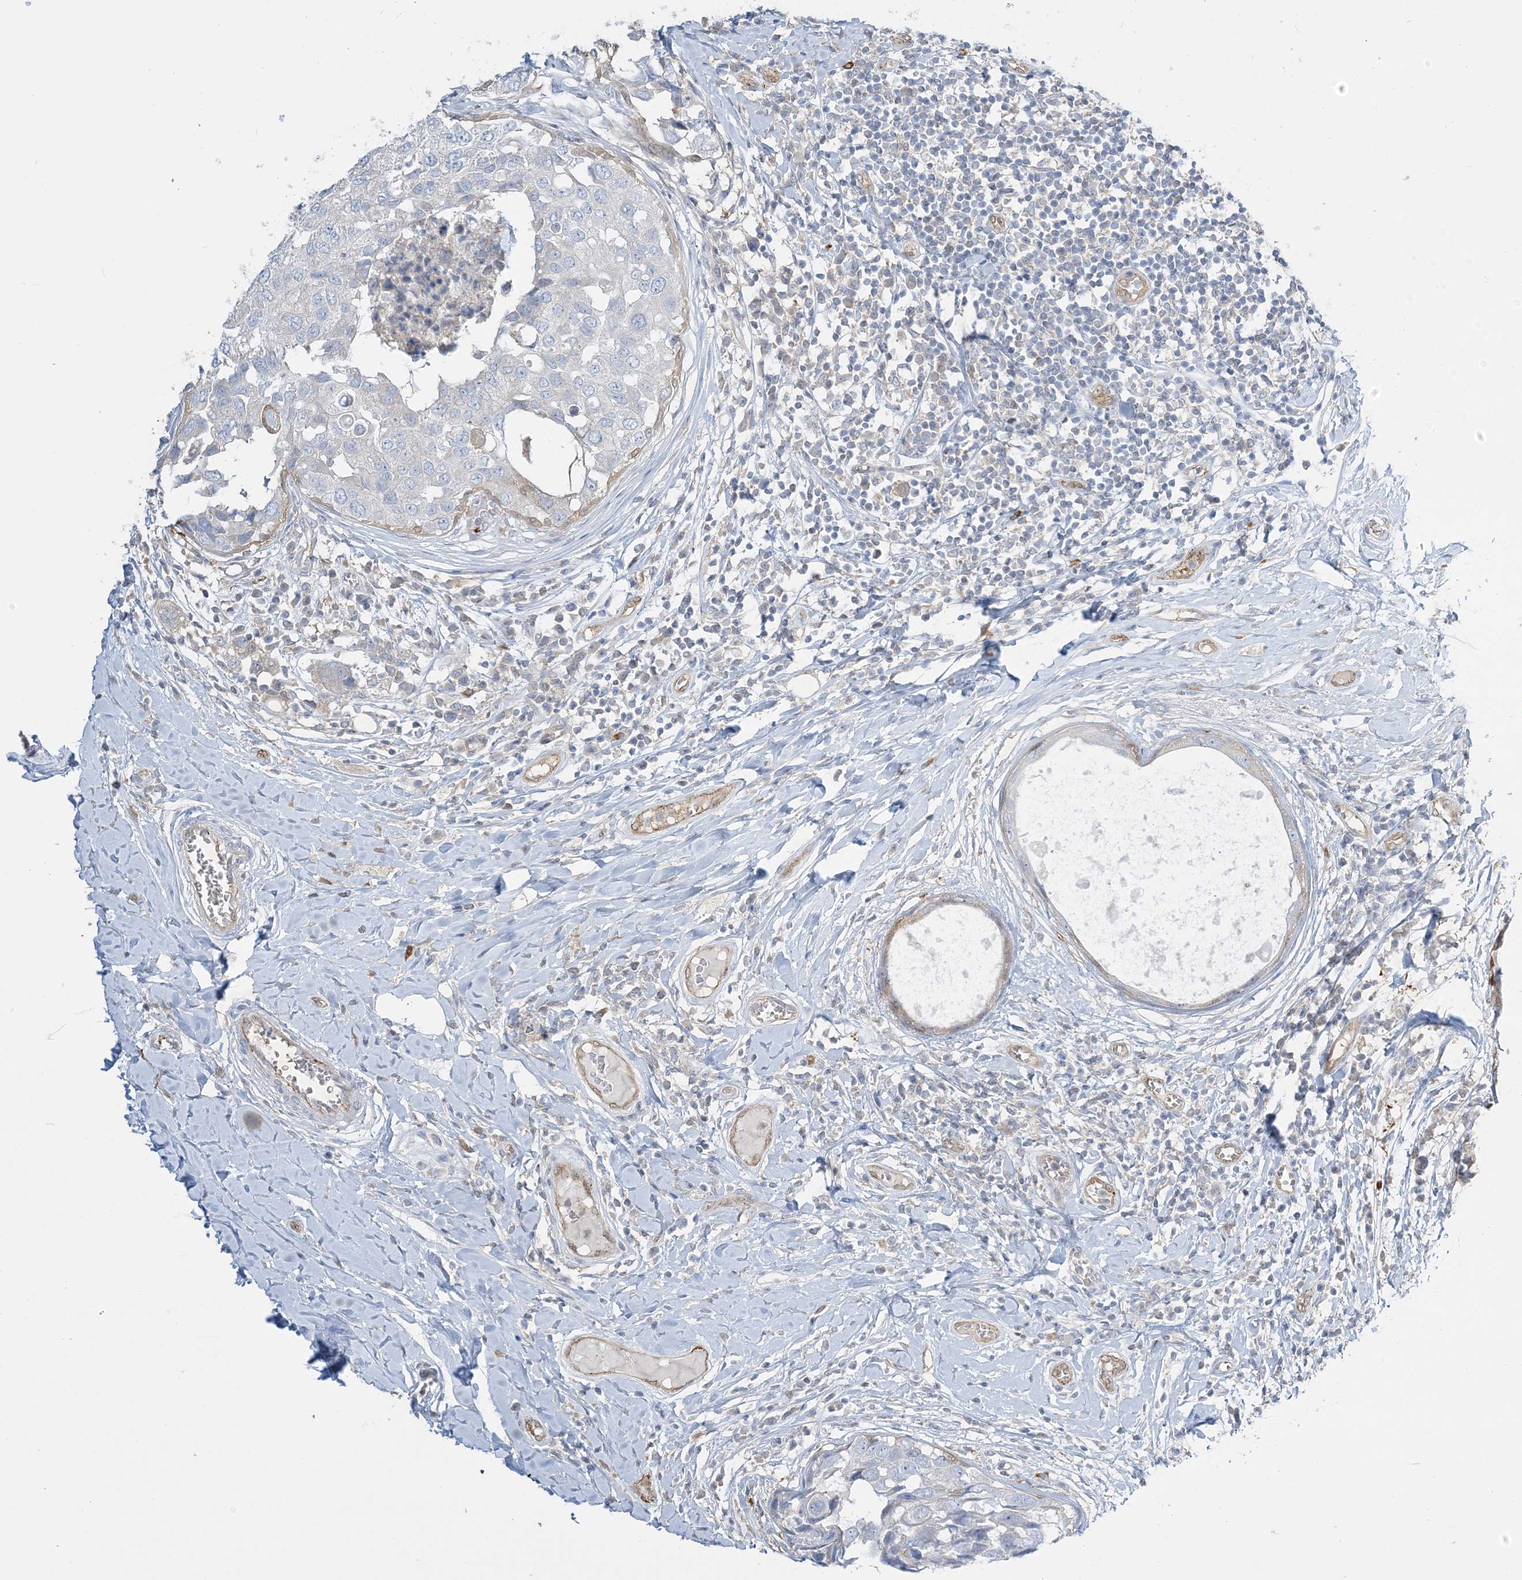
{"staining": {"intensity": "negative", "quantity": "none", "location": "none"}, "tissue": "breast cancer", "cell_type": "Tumor cells", "image_type": "cancer", "snomed": [{"axis": "morphology", "description": "Duct carcinoma"}, {"axis": "topography", "description": "Breast"}], "caption": "The immunohistochemistry image has no significant positivity in tumor cells of breast cancer tissue.", "gene": "INPP1", "patient": {"sex": "female", "age": 27}}